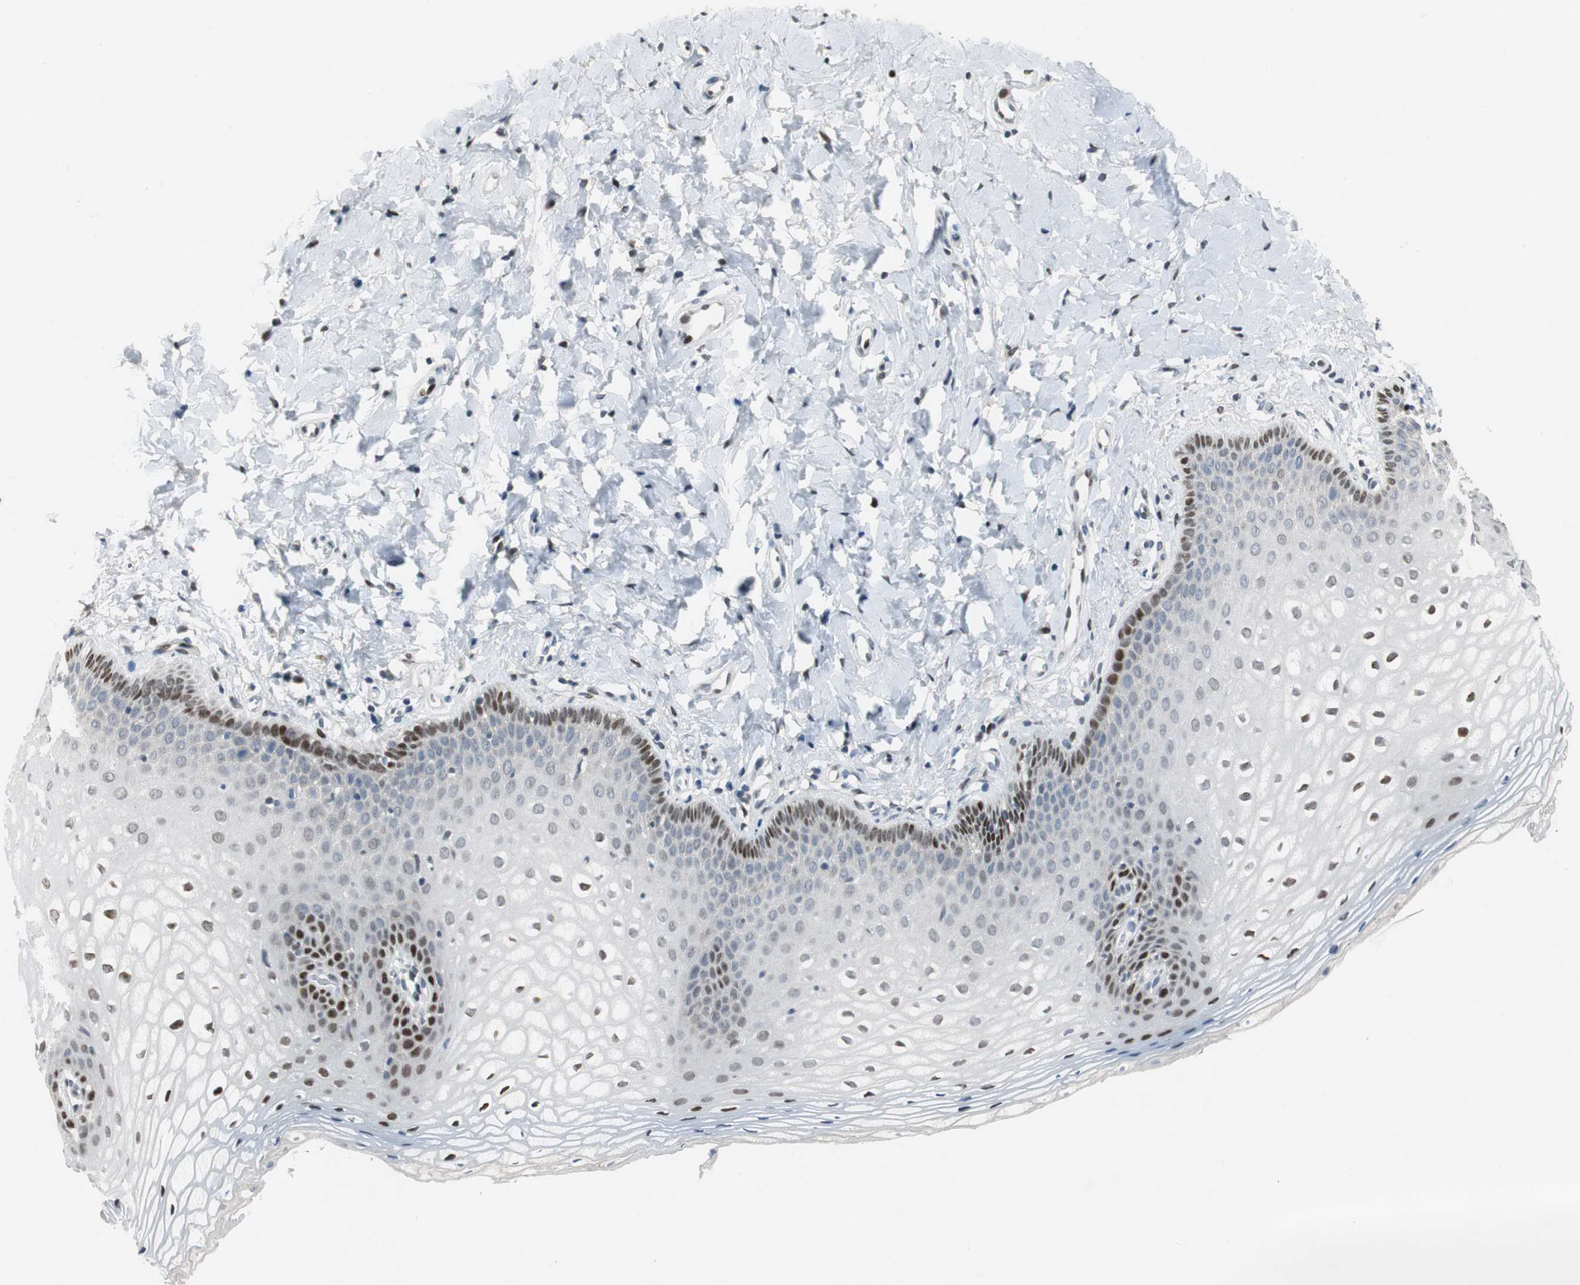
{"staining": {"intensity": "moderate", "quantity": "<25%", "location": "nuclear"}, "tissue": "vagina", "cell_type": "Squamous epithelial cells", "image_type": "normal", "snomed": [{"axis": "morphology", "description": "Normal tissue, NOS"}, {"axis": "topography", "description": "Vagina"}], "caption": "This is an image of immunohistochemistry staining of benign vagina, which shows moderate positivity in the nuclear of squamous epithelial cells.", "gene": "AJUBA", "patient": {"sex": "female", "age": 55}}